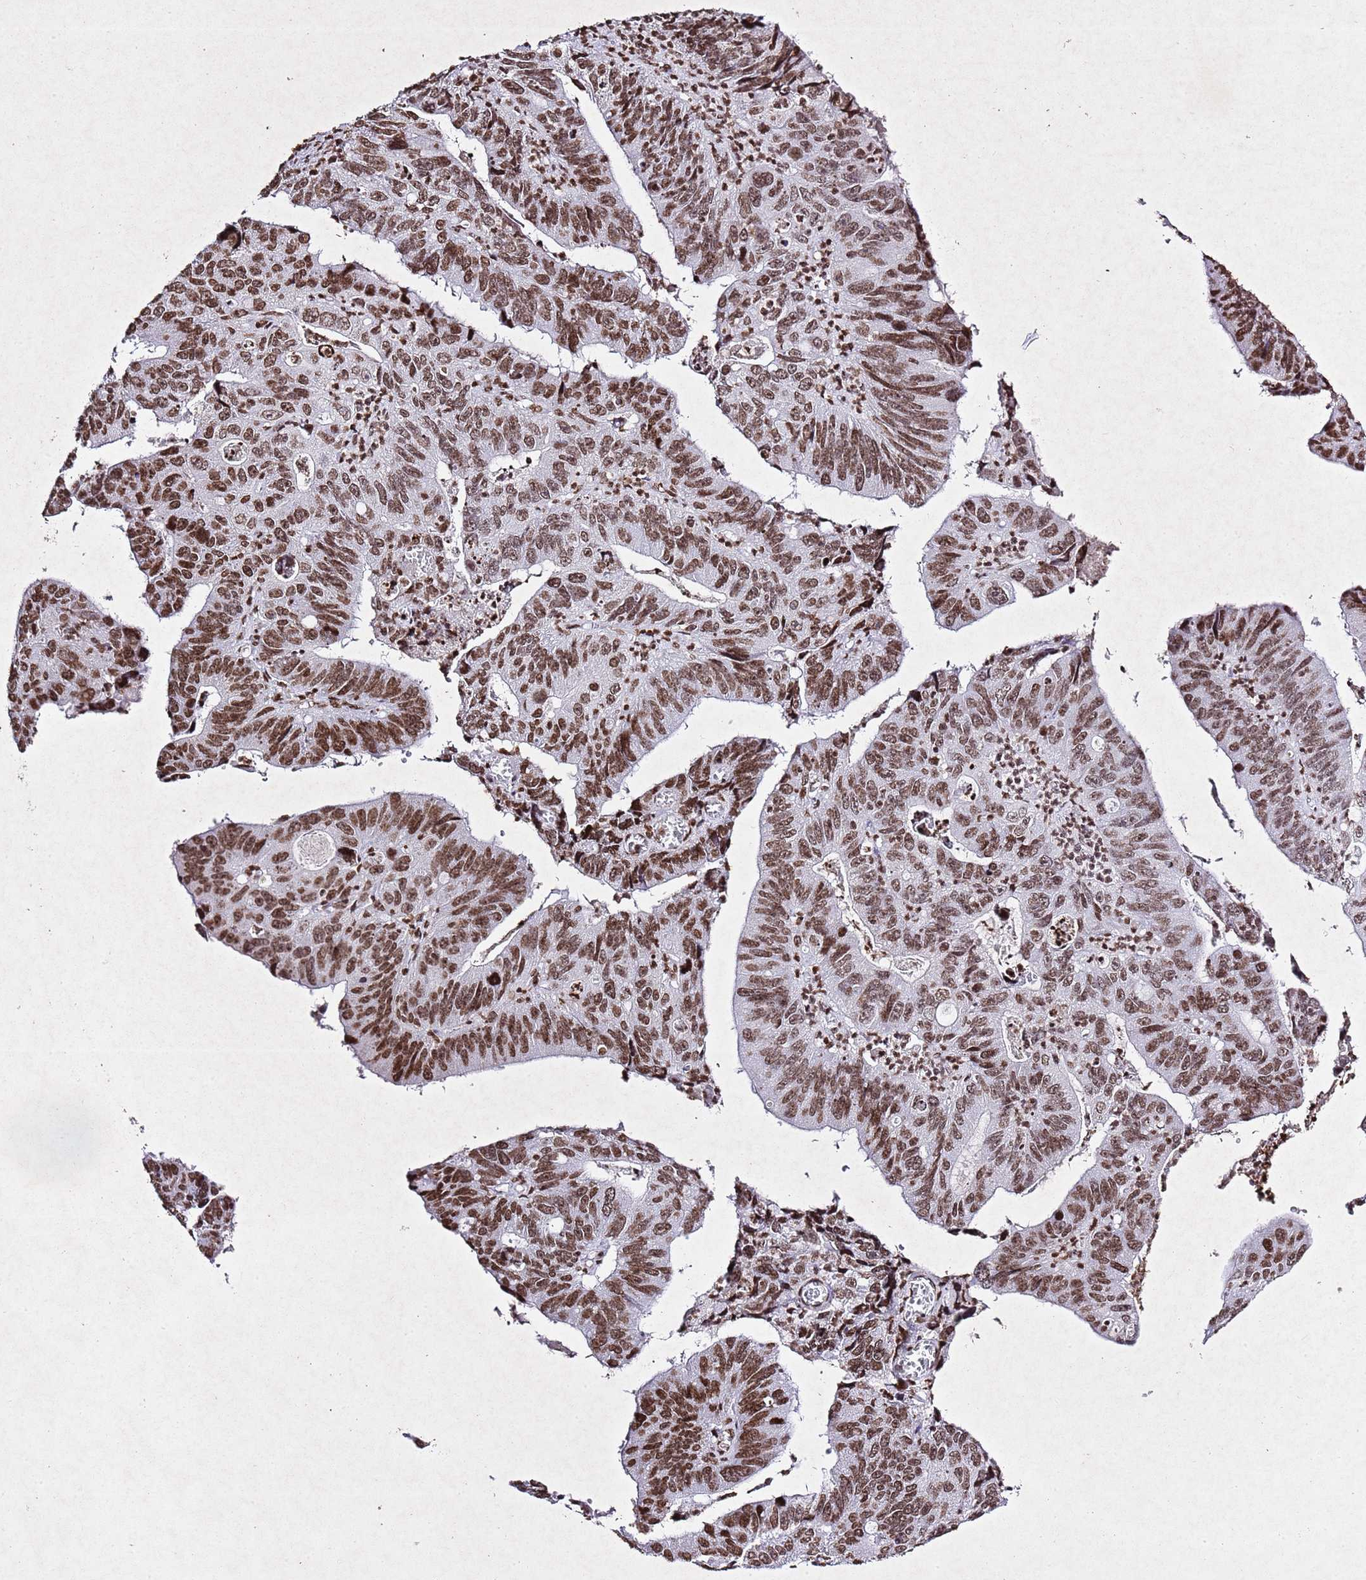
{"staining": {"intensity": "moderate", "quantity": ">75%", "location": "nuclear"}, "tissue": "stomach cancer", "cell_type": "Tumor cells", "image_type": "cancer", "snomed": [{"axis": "morphology", "description": "Adenocarcinoma, NOS"}, {"axis": "topography", "description": "Stomach"}], "caption": "Moderate nuclear protein expression is present in approximately >75% of tumor cells in stomach adenocarcinoma.", "gene": "BMAL1", "patient": {"sex": "male", "age": 59}}